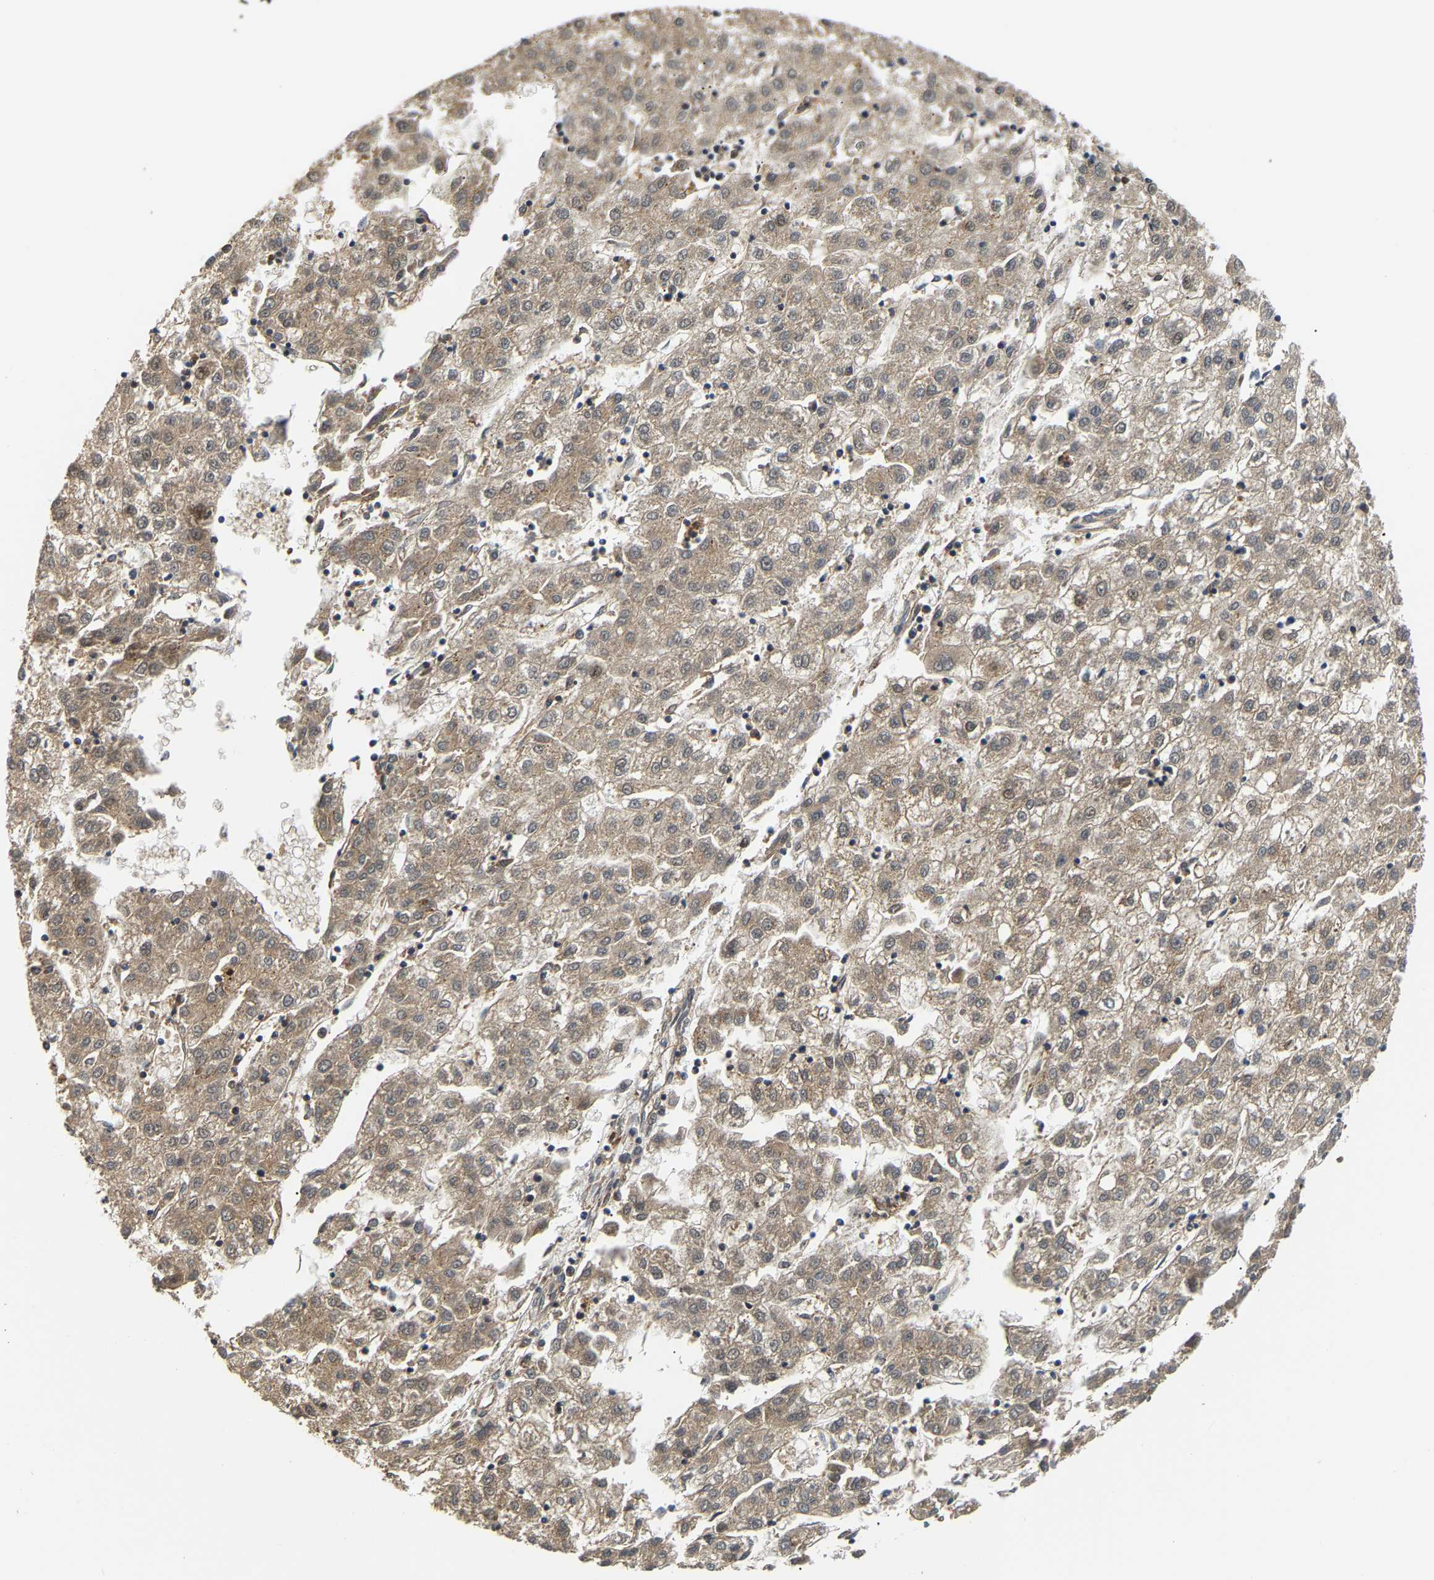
{"staining": {"intensity": "weak", "quantity": ">75%", "location": "cytoplasmic/membranous,nuclear"}, "tissue": "liver cancer", "cell_type": "Tumor cells", "image_type": "cancer", "snomed": [{"axis": "morphology", "description": "Carcinoma, Hepatocellular, NOS"}, {"axis": "topography", "description": "Liver"}], "caption": "Tumor cells display low levels of weak cytoplasmic/membranous and nuclear positivity in approximately >75% of cells in hepatocellular carcinoma (liver).", "gene": "LARP6", "patient": {"sex": "male", "age": 72}}